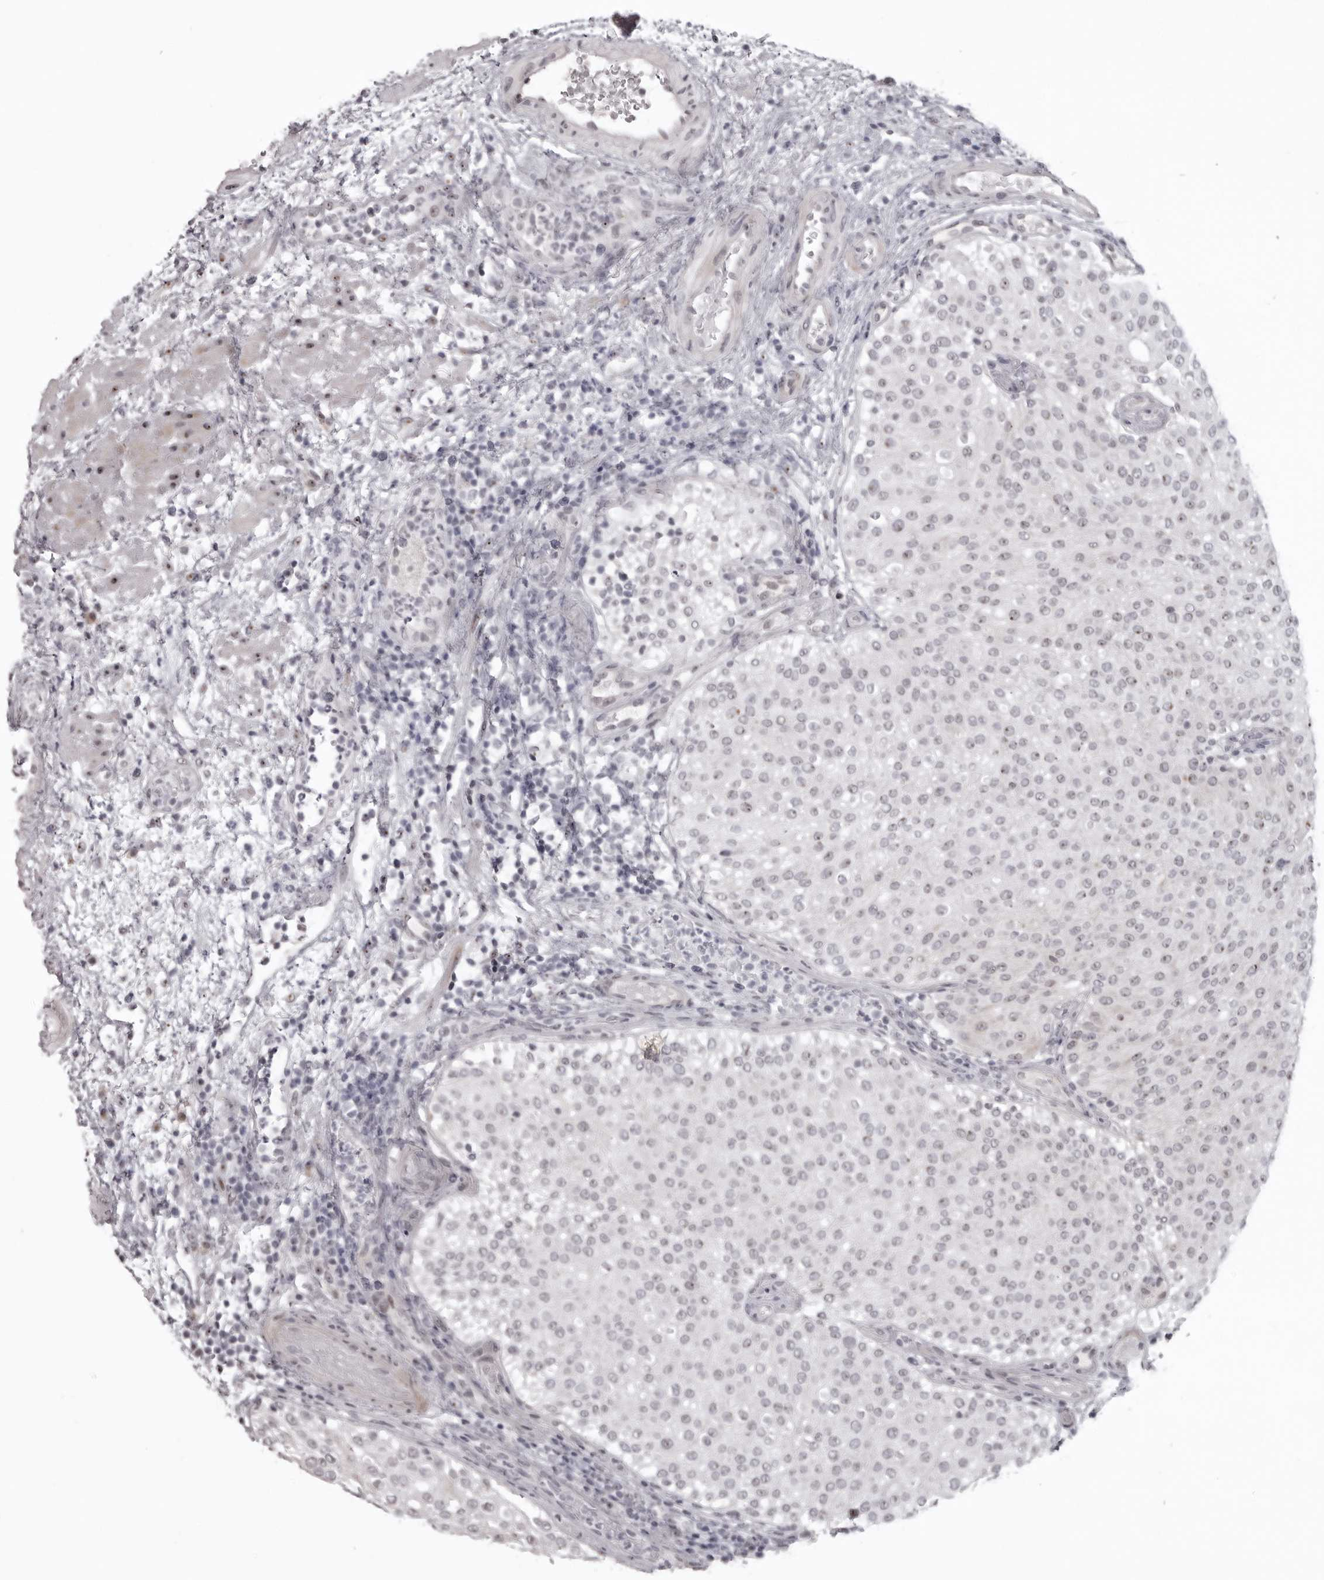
{"staining": {"intensity": "weak", "quantity": "<25%", "location": "nuclear"}, "tissue": "urothelial cancer", "cell_type": "Tumor cells", "image_type": "cancer", "snomed": [{"axis": "morphology", "description": "Urothelial carcinoma, Low grade"}, {"axis": "topography", "description": "Urinary bladder"}], "caption": "DAB (3,3'-diaminobenzidine) immunohistochemical staining of human low-grade urothelial carcinoma displays no significant positivity in tumor cells. (DAB immunohistochemistry visualized using brightfield microscopy, high magnification).", "gene": "HELZ", "patient": {"sex": "male", "age": 78}}